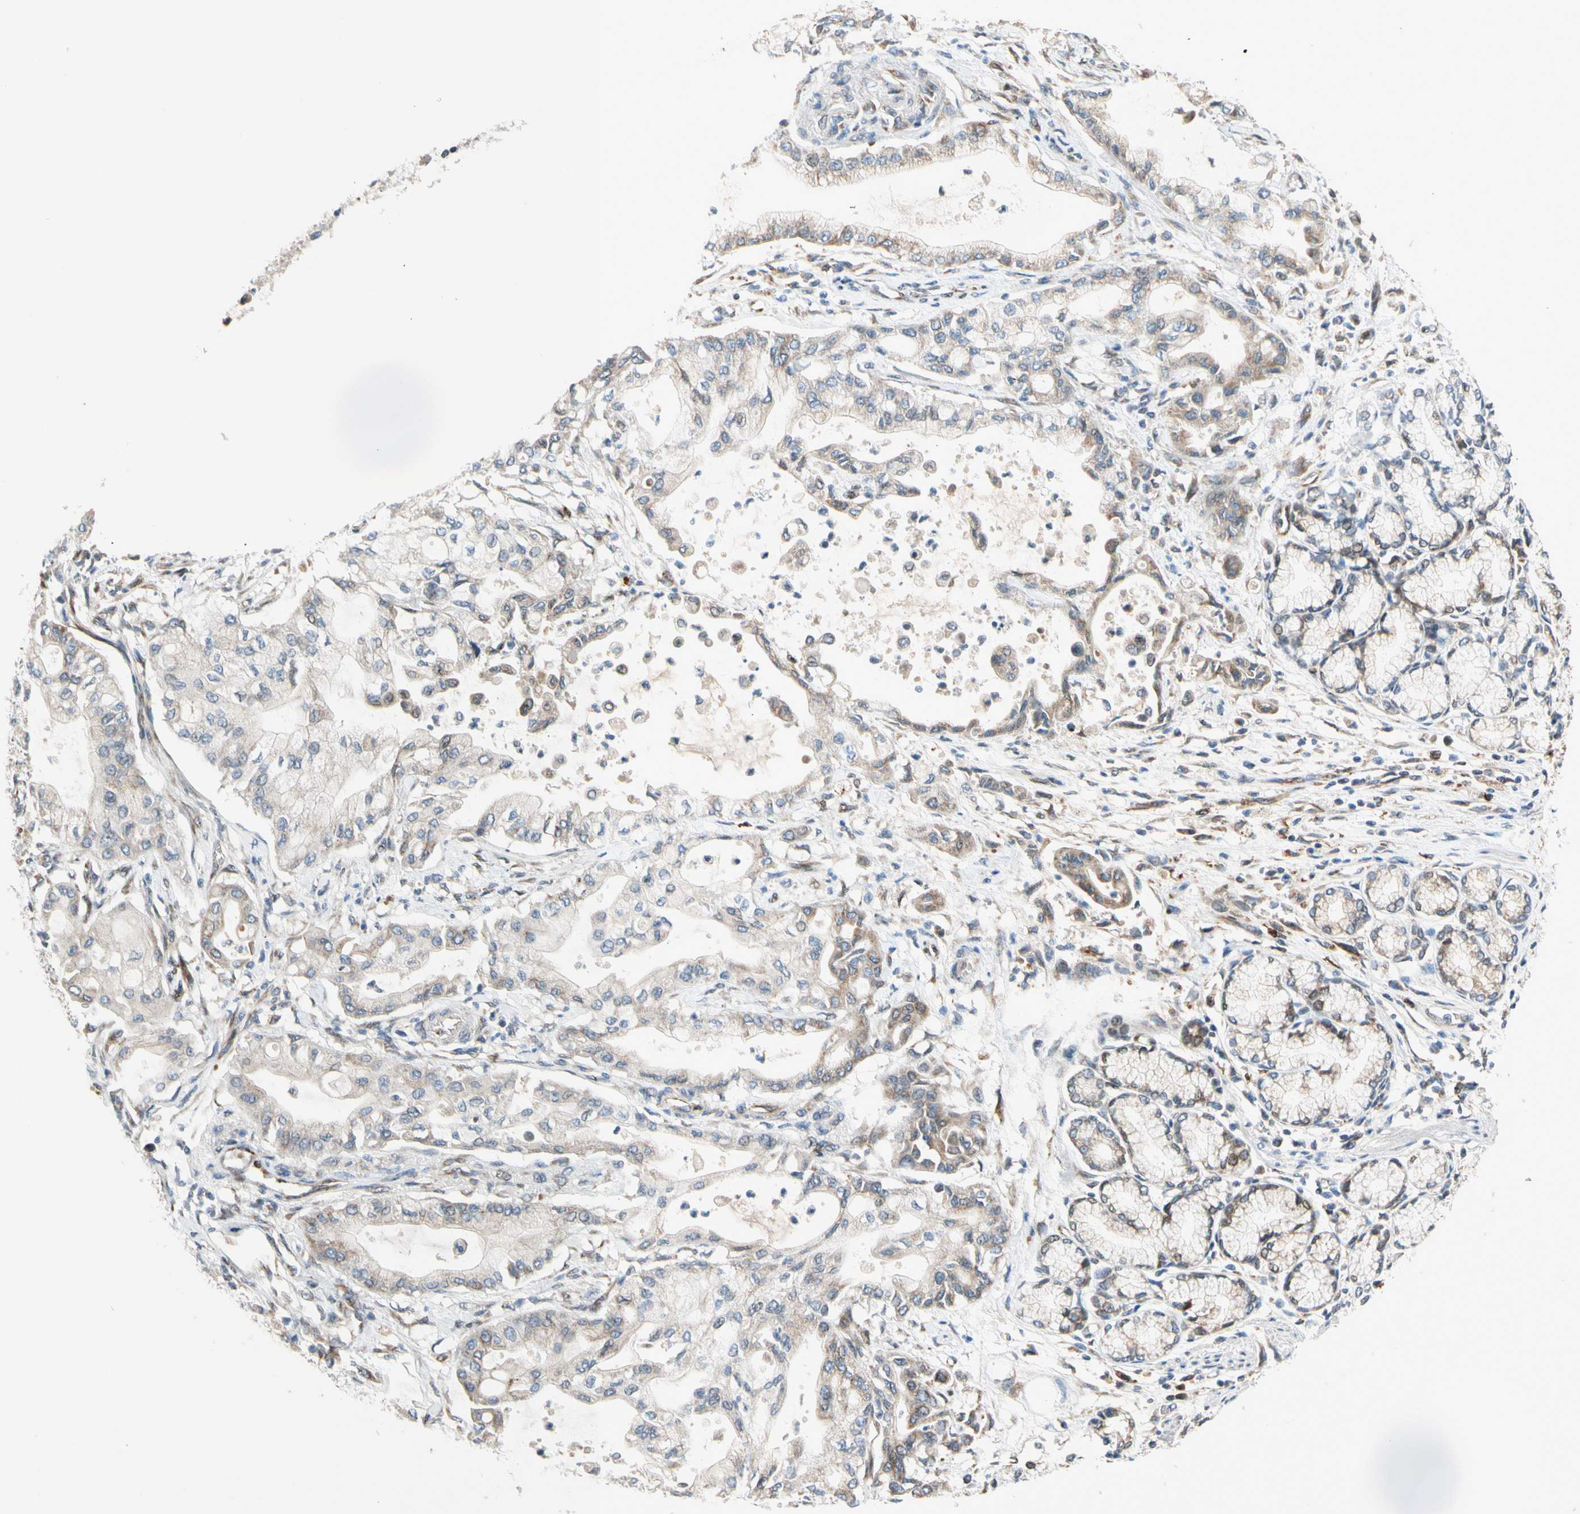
{"staining": {"intensity": "moderate", "quantity": ">75%", "location": "cytoplasmic/membranous"}, "tissue": "pancreatic cancer", "cell_type": "Tumor cells", "image_type": "cancer", "snomed": [{"axis": "morphology", "description": "Adenocarcinoma, NOS"}, {"axis": "morphology", "description": "Adenocarcinoma, metastatic, NOS"}, {"axis": "topography", "description": "Lymph node"}, {"axis": "topography", "description": "Pancreas"}, {"axis": "topography", "description": "Duodenum"}], "caption": "Pancreatic cancer stained with a brown dye exhibits moderate cytoplasmic/membranous positive expression in about >75% of tumor cells.", "gene": "NPHP3", "patient": {"sex": "female", "age": 64}}